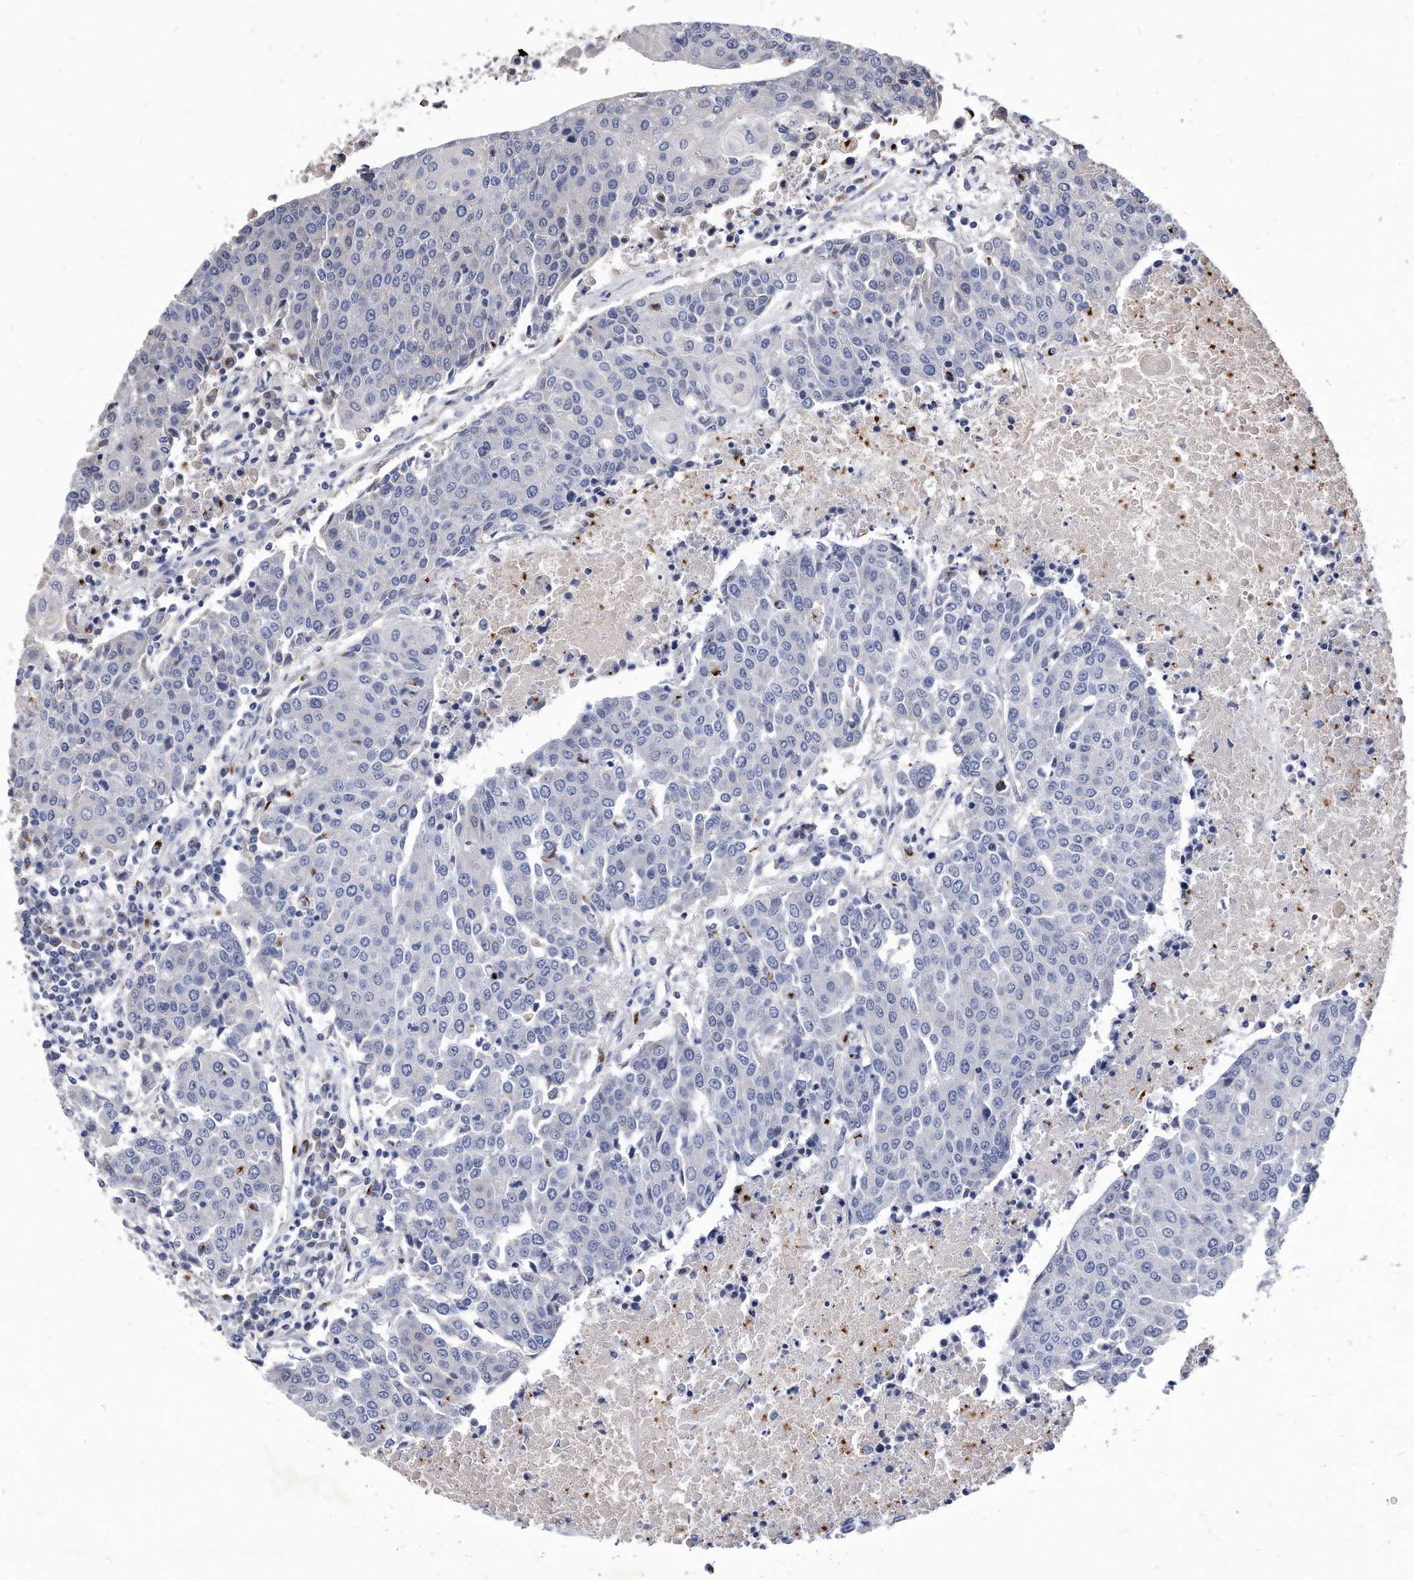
{"staining": {"intensity": "negative", "quantity": "none", "location": "none"}, "tissue": "urothelial cancer", "cell_type": "Tumor cells", "image_type": "cancer", "snomed": [{"axis": "morphology", "description": "Urothelial carcinoma, High grade"}, {"axis": "topography", "description": "Urinary bladder"}], "caption": "Immunohistochemistry histopathology image of neoplastic tissue: human high-grade urothelial carcinoma stained with DAB displays no significant protein staining in tumor cells.", "gene": "MGAT4A", "patient": {"sex": "female", "age": 85}}